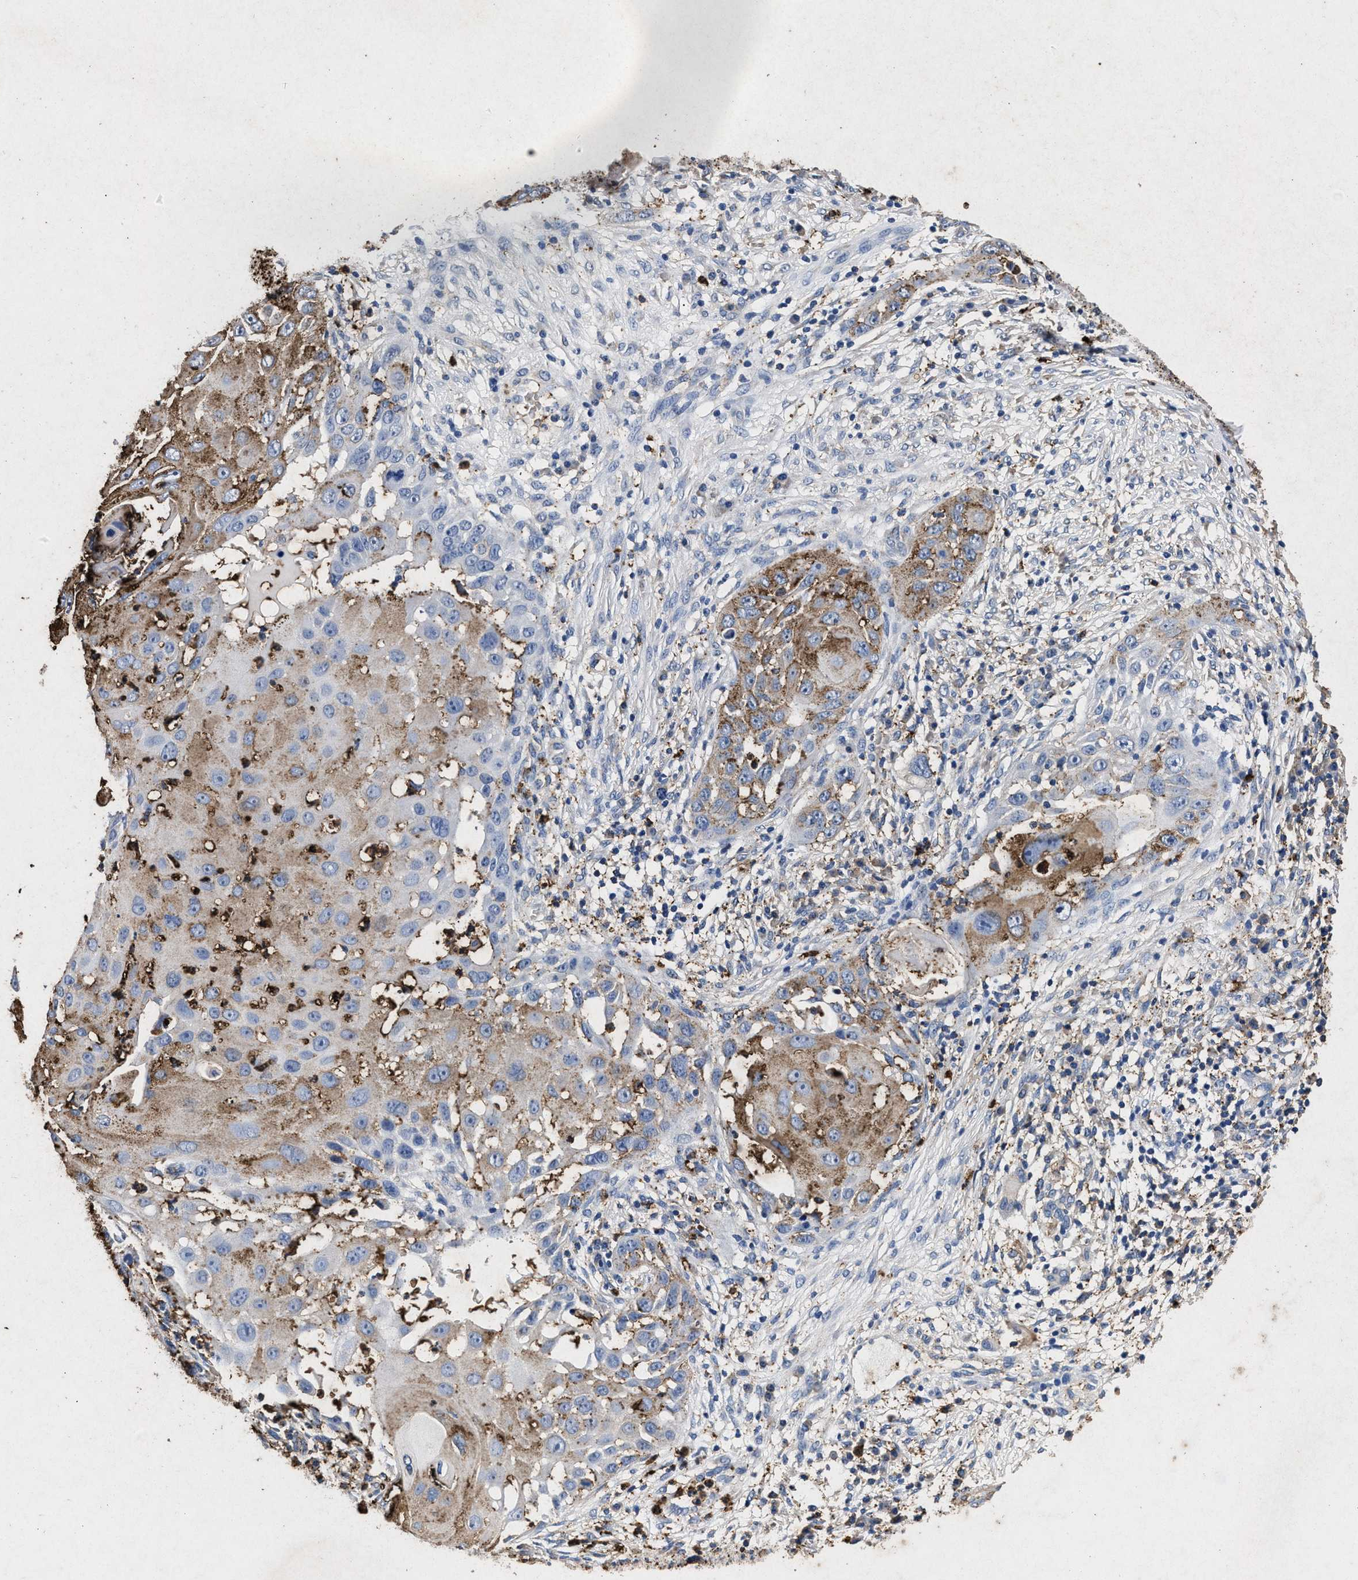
{"staining": {"intensity": "moderate", "quantity": ">75%", "location": "cytoplasmic/membranous"}, "tissue": "skin cancer", "cell_type": "Tumor cells", "image_type": "cancer", "snomed": [{"axis": "morphology", "description": "Squamous cell carcinoma, NOS"}, {"axis": "topography", "description": "Skin"}], "caption": "The image displays a brown stain indicating the presence of a protein in the cytoplasmic/membranous of tumor cells in skin squamous cell carcinoma.", "gene": "LTB4R2", "patient": {"sex": "female", "age": 44}}